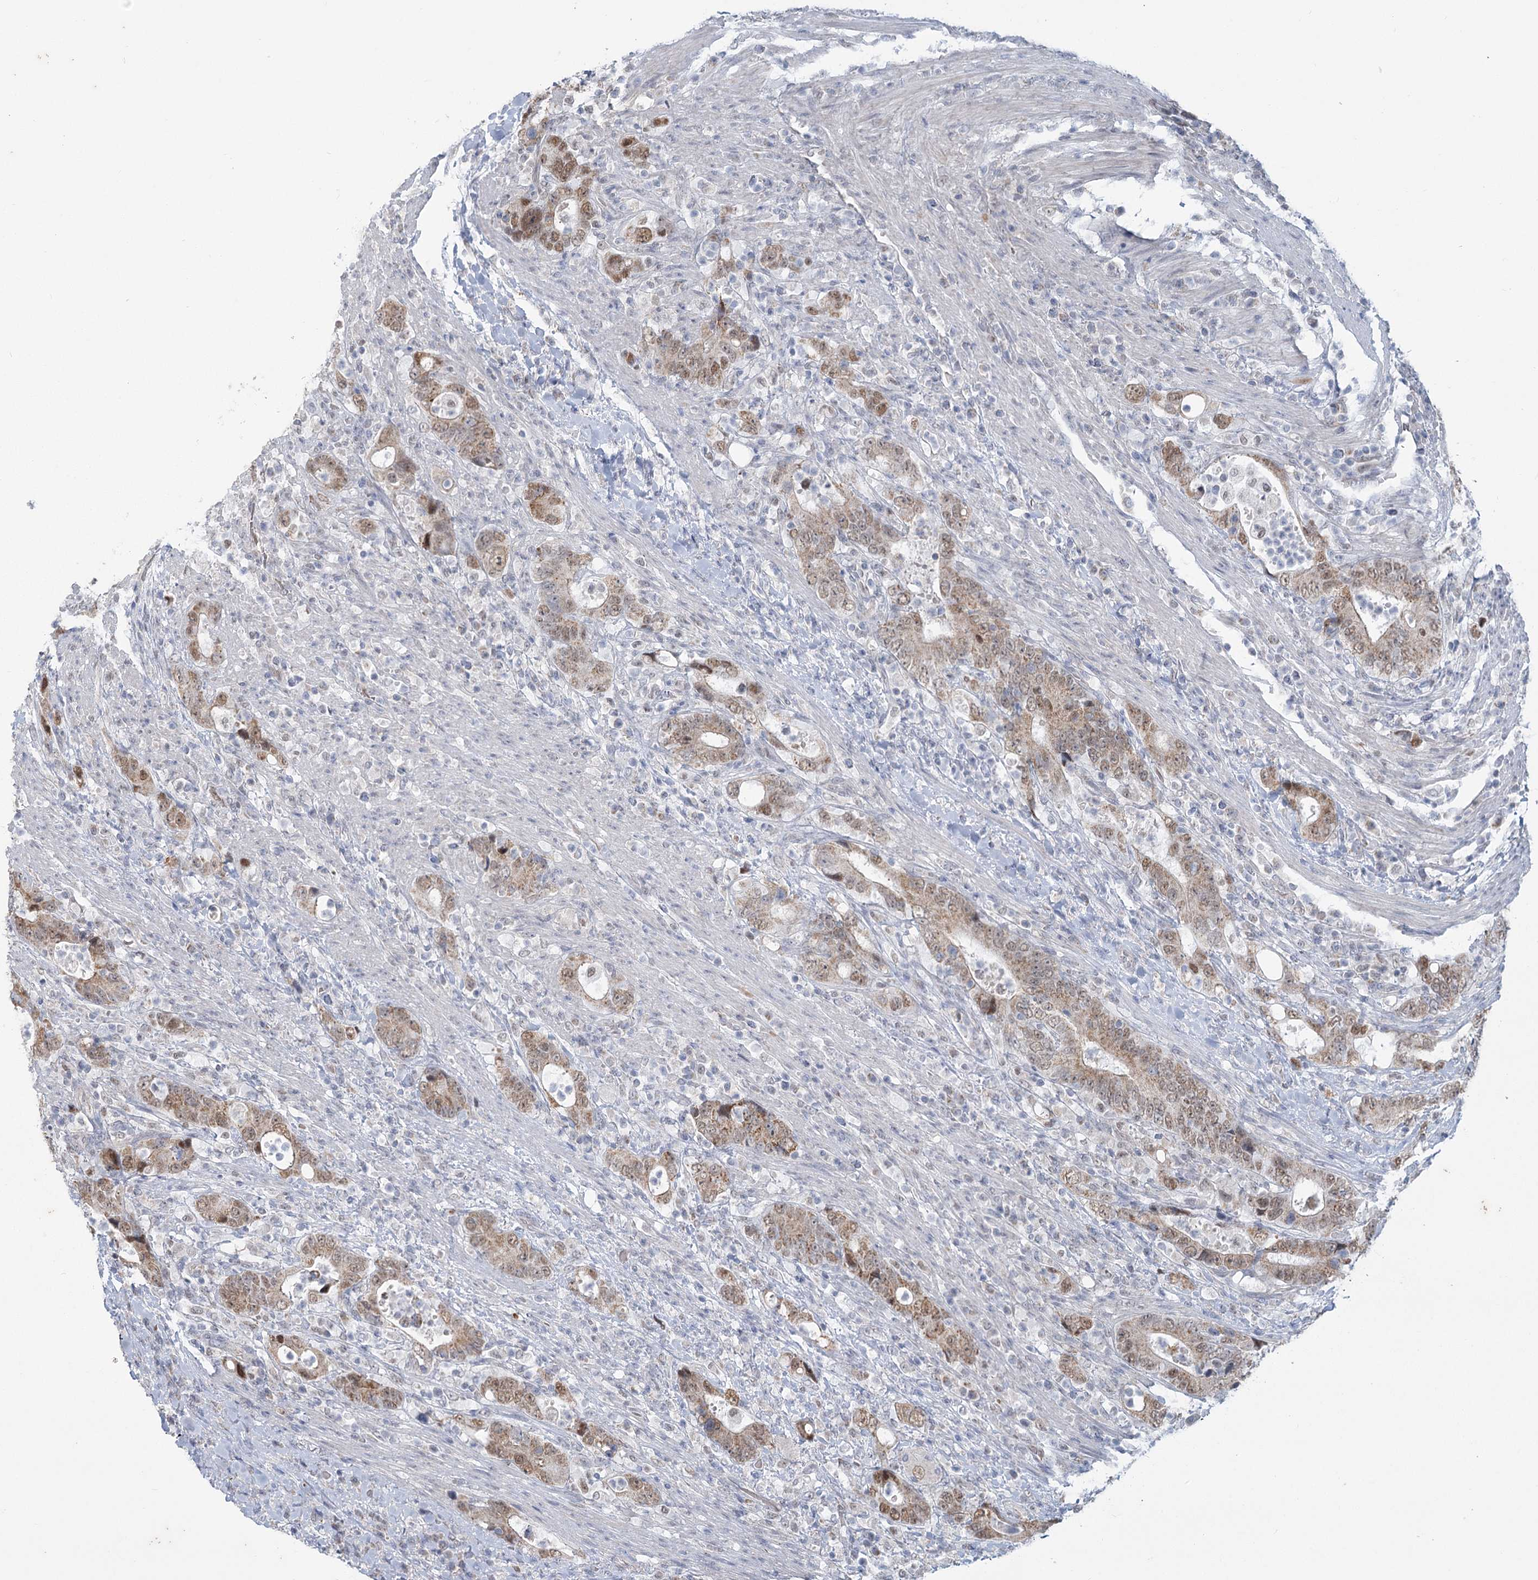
{"staining": {"intensity": "moderate", "quantity": ">75%", "location": "cytoplasmic/membranous,nuclear"}, "tissue": "colorectal cancer", "cell_type": "Tumor cells", "image_type": "cancer", "snomed": [{"axis": "morphology", "description": "Adenocarcinoma, NOS"}, {"axis": "topography", "description": "Colon"}], "caption": "Colorectal cancer stained with a brown dye demonstrates moderate cytoplasmic/membranous and nuclear positive expression in approximately >75% of tumor cells.", "gene": "MTG1", "patient": {"sex": "female", "age": 75}}